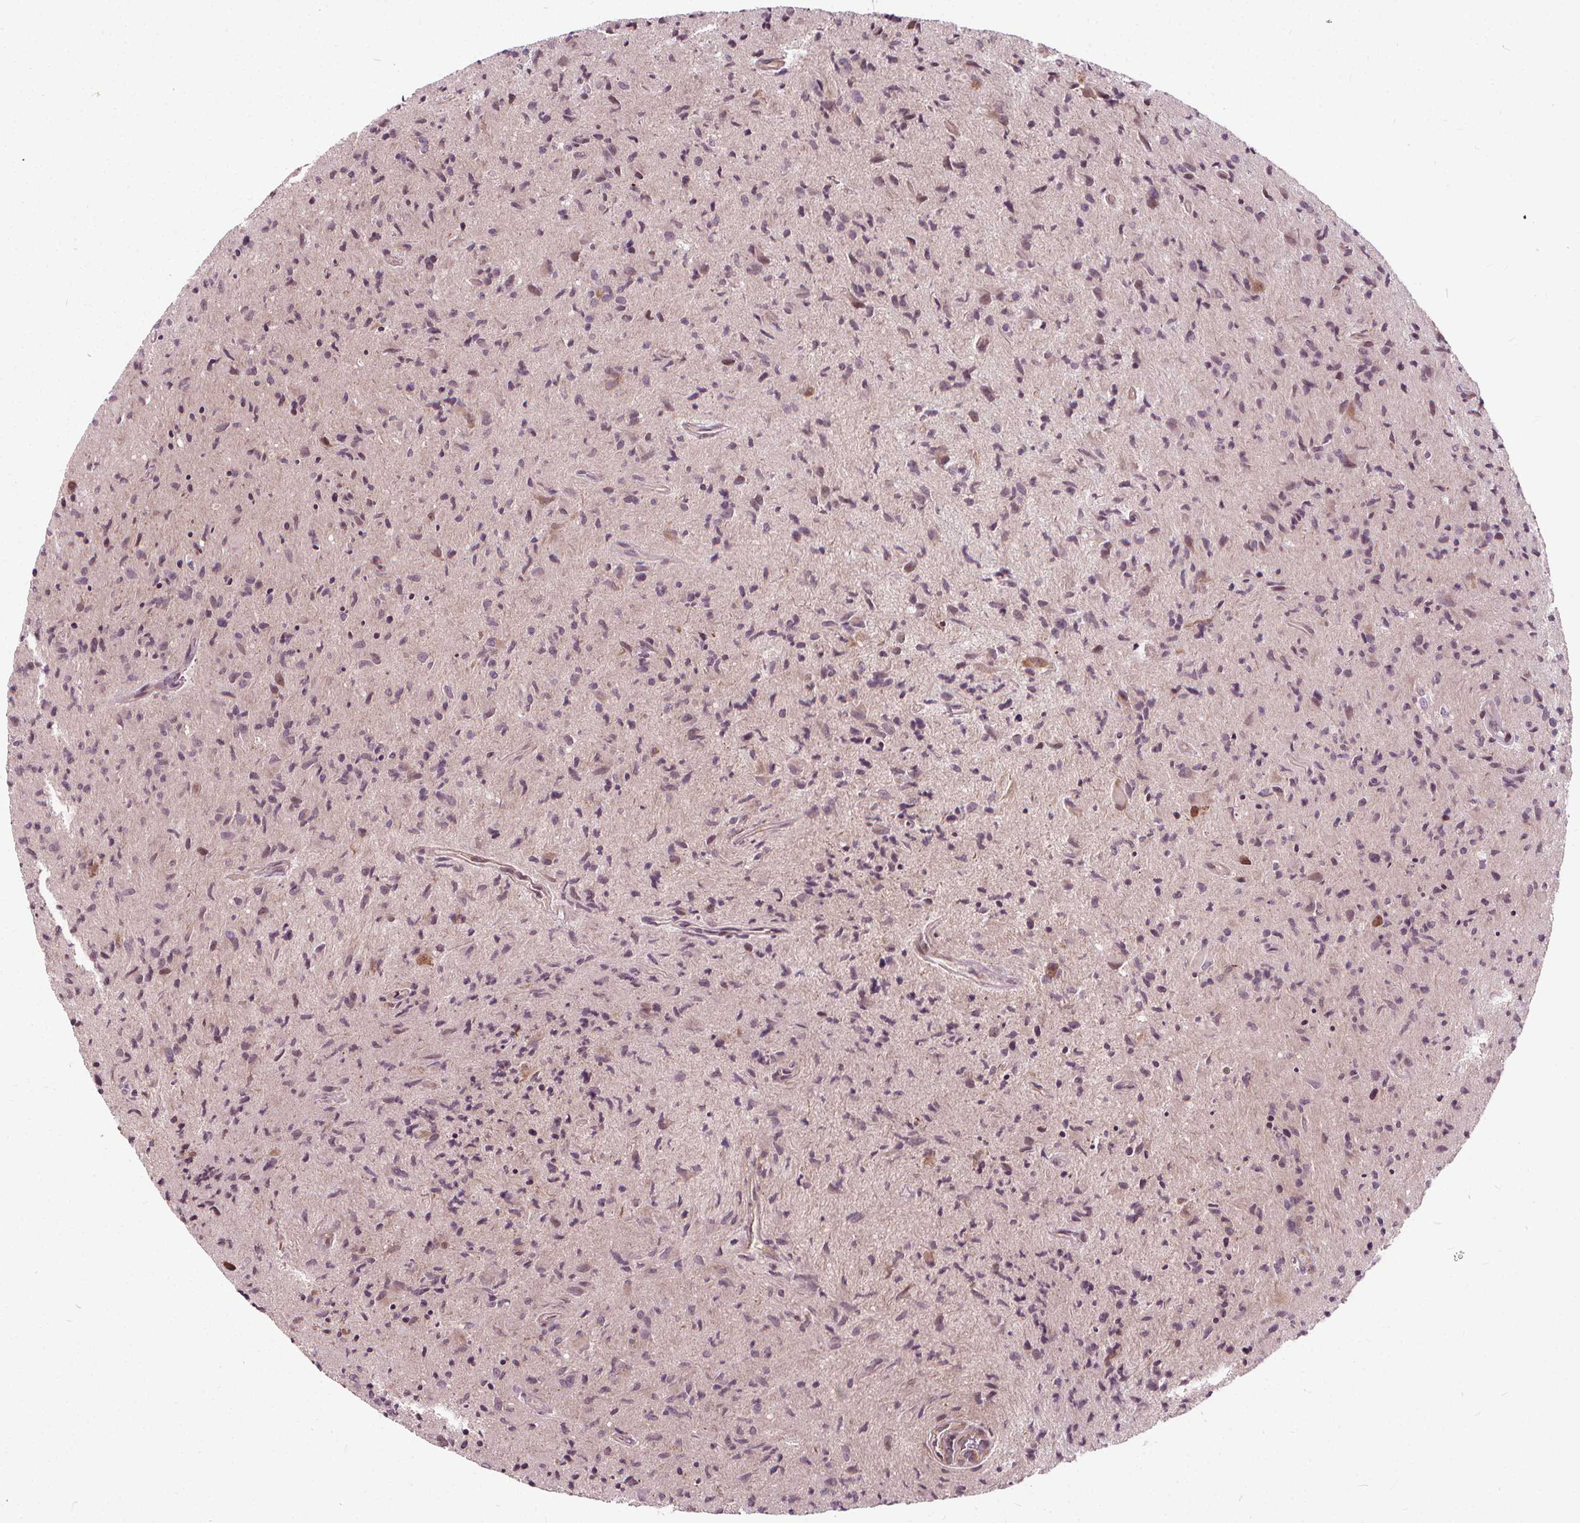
{"staining": {"intensity": "negative", "quantity": "none", "location": "none"}, "tissue": "glioma", "cell_type": "Tumor cells", "image_type": "cancer", "snomed": [{"axis": "morphology", "description": "Glioma, malignant, High grade"}, {"axis": "topography", "description": "Brain"}], "caption": "IHC micrograph of human malignant glioma (high-grade) stained for a protein (brown), which displays no staining in tumor cells.", "gene": "INPP5E", "patient": {"sex": "male", "age": 54}}